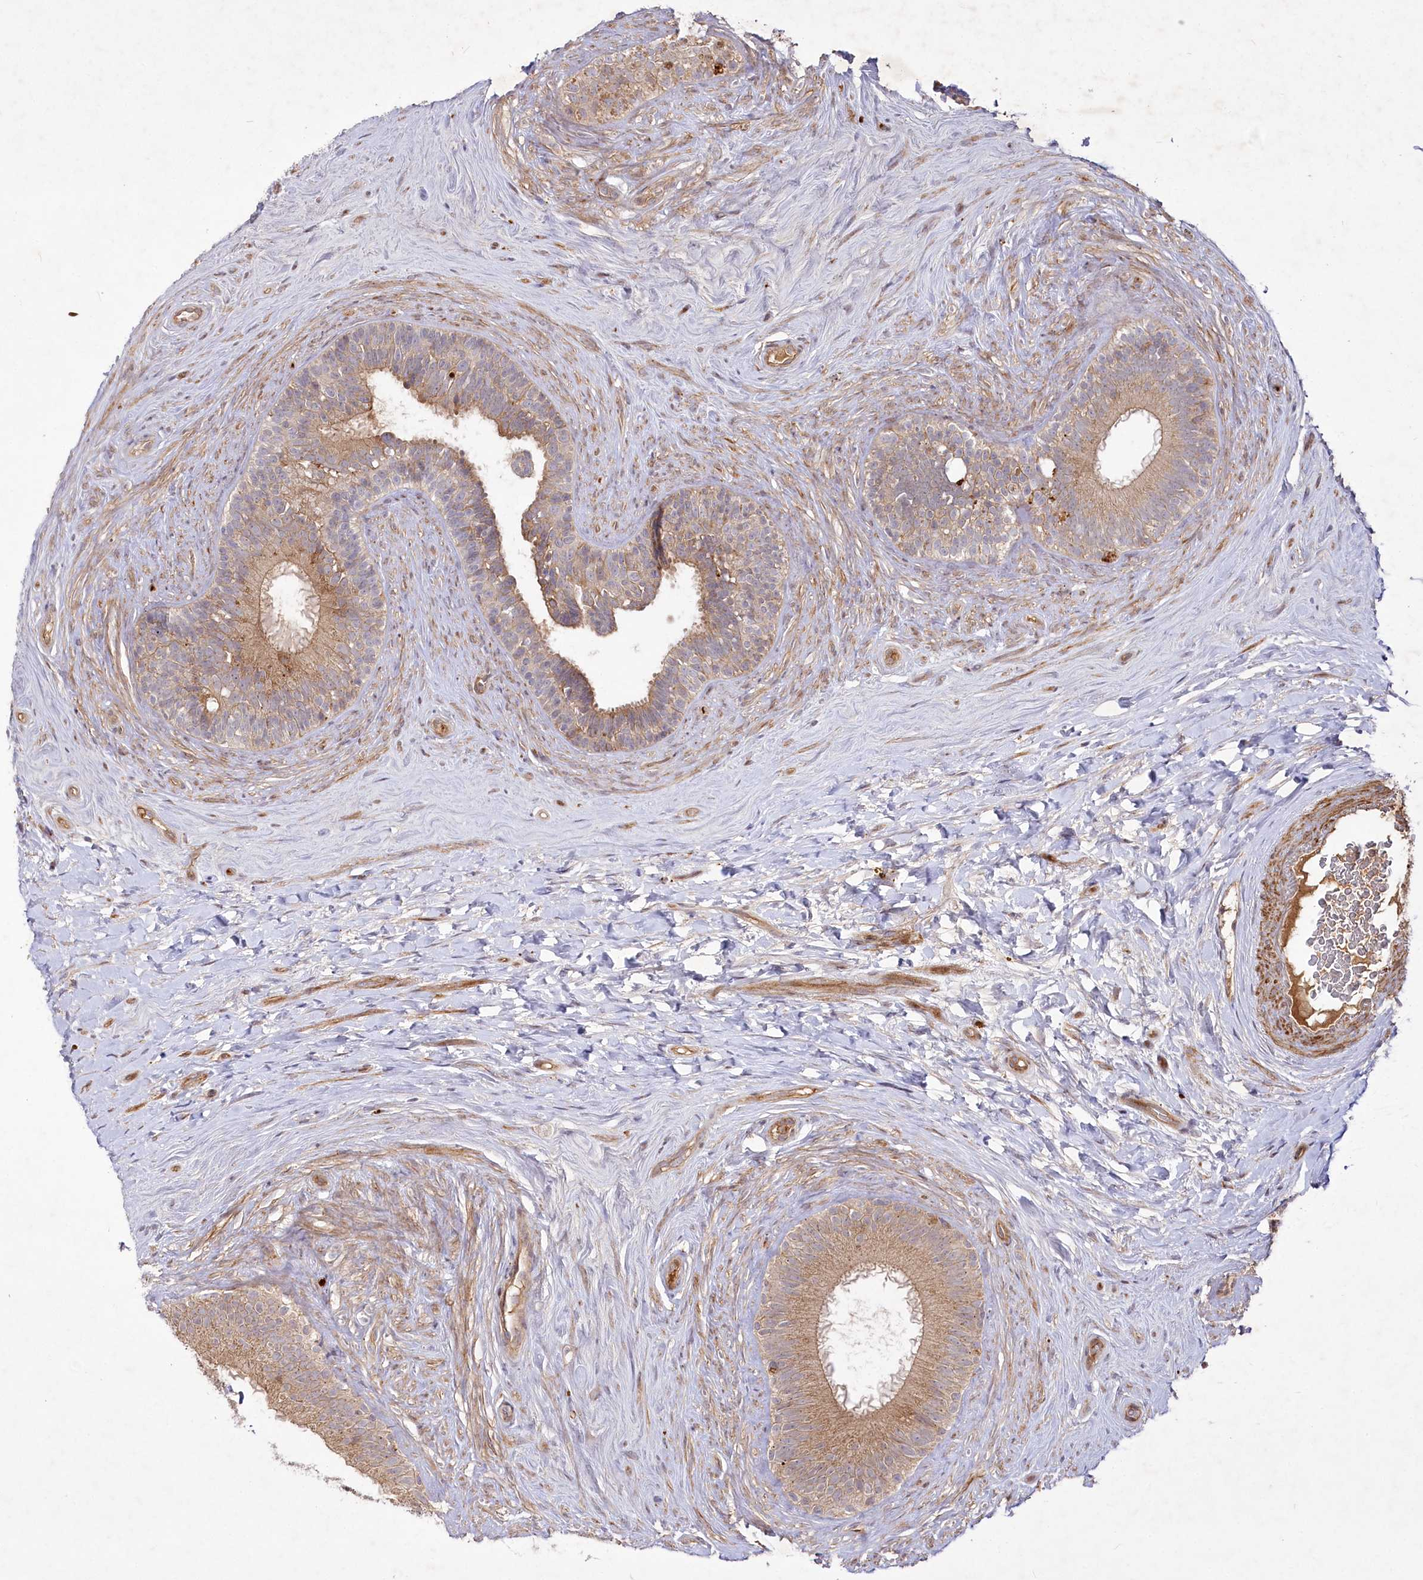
{"staining": {"intensity": "moderate", "quantity": "25%-75%", "location": "cytoplasmic/membranous"}, "tissue": "epididymis", "cell_type": "Glandular cells", "image_type": "normal", "snomed": [{"axis": "morphology", "description": "Normal tissue, NOS"}, {"axis": "topography", "description": "Epididymis"}], "caption": "Immunohistochemical staining of benign epididymis reveals medium levels of moderate cytoplasmic/membranous positivity in approximately 25%-75% of glandular cells.", "gene": "PSTK", "patient": {"sex": "male", "age": 84}}